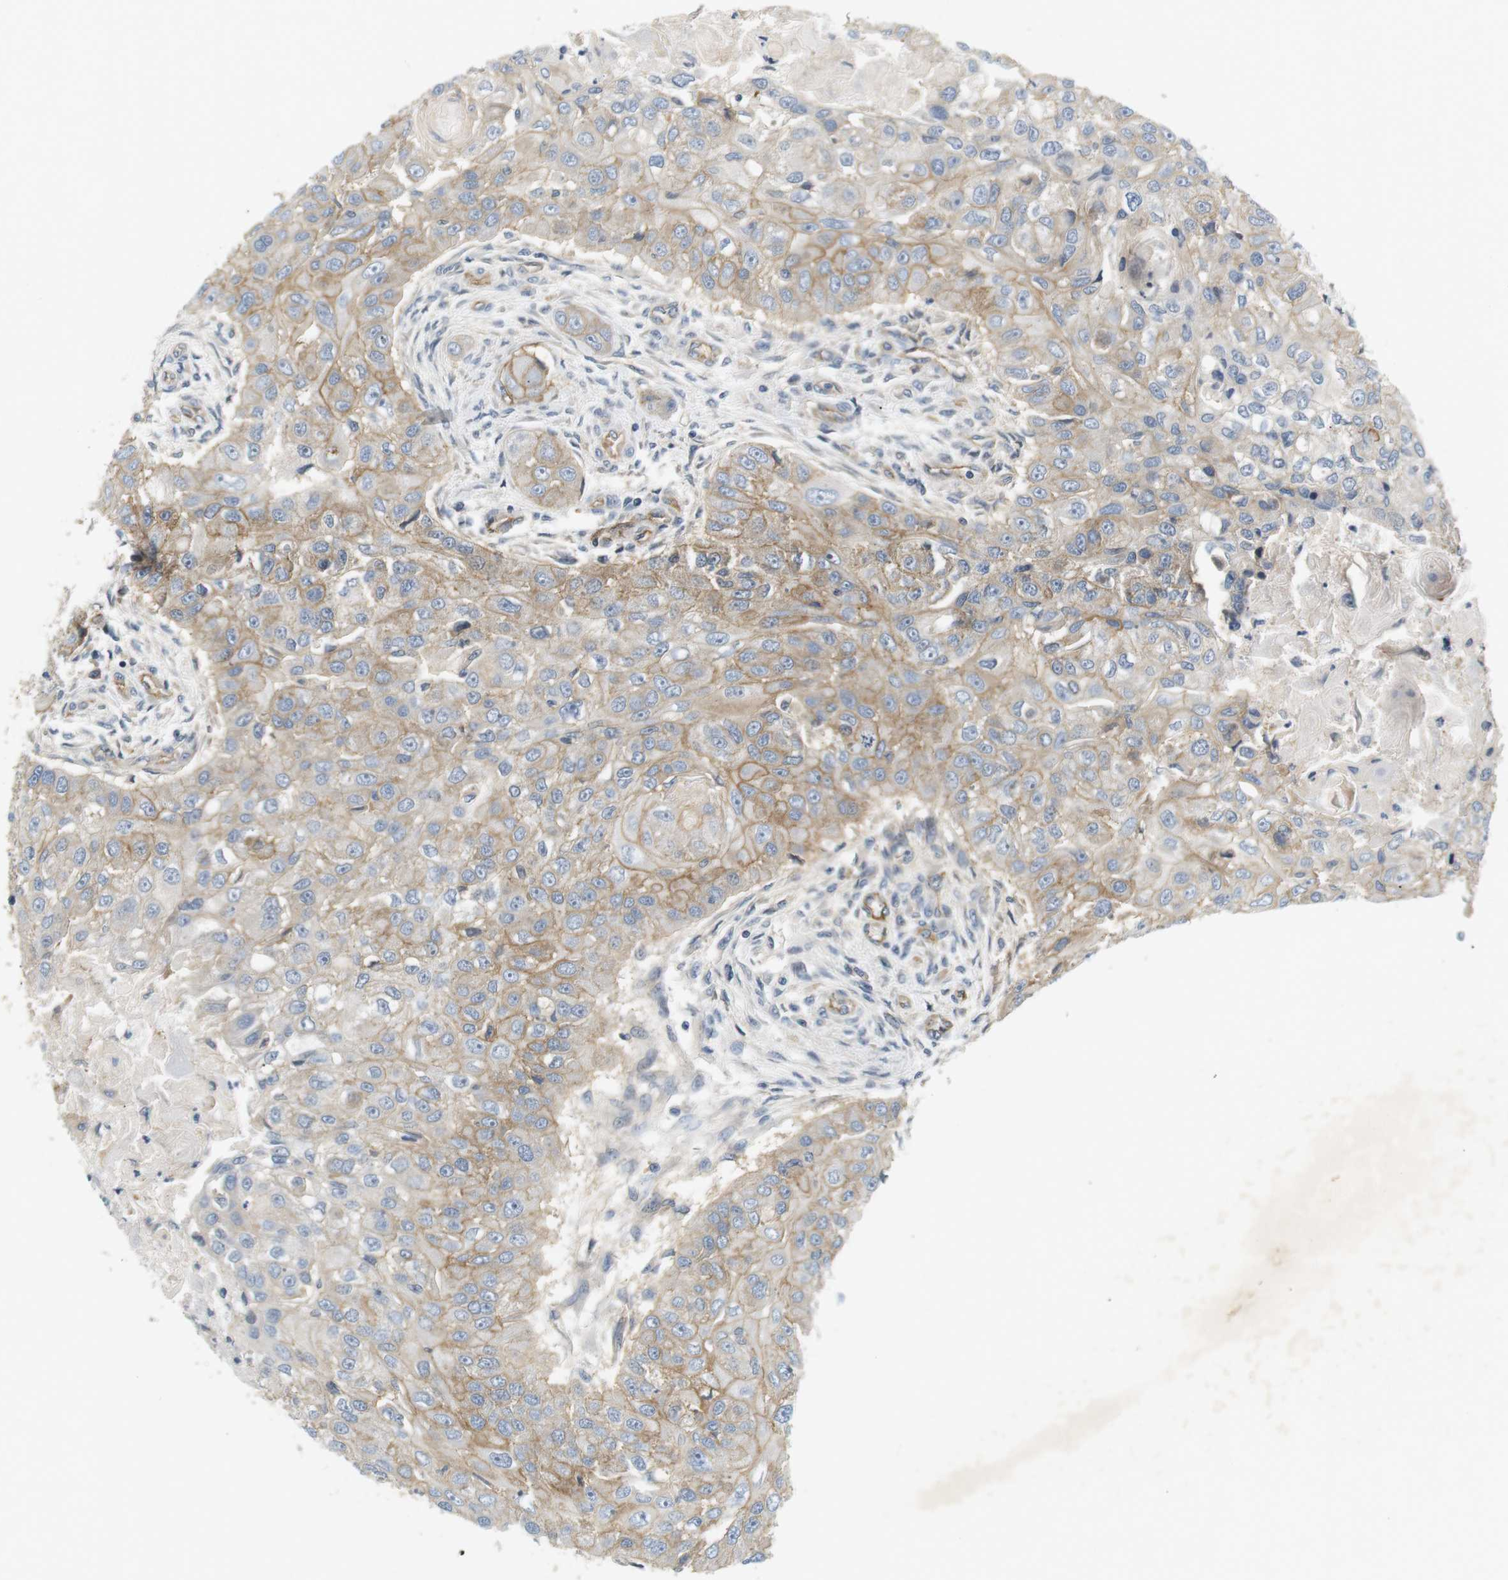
{"staining": {"intensity": "moderate", "quantity": "25%-75%", "location": "cytoplasmic/membranous"}, "tissue": "head and neck cancer", "cell_type": "Tumor cells", "image_type": "cancer", "snomed": [{"axis": "morphology", "description": "Normal tissue, NOS"}, {"axis": "morphology", "description": "Squamous cell carcinoma, NOS"}, {"axis": "topography", "description": "Skeletal muscle"}, {"axis": "topography", "description": "Head-Neck"}], "caption": "IHC image of neoplastic tissue: head and neck cancer (squamous cell carcinoma) stained using immunohistochemistry (IHC) displays medium levels of moderate protein expression localized specifically in the cytoplasmic/membranous of tumor cells, appearing as a cytoplasmic/membranous brown color.", "gene": "SLC30A1", "patient": {"sex": "male", "age": 51}}